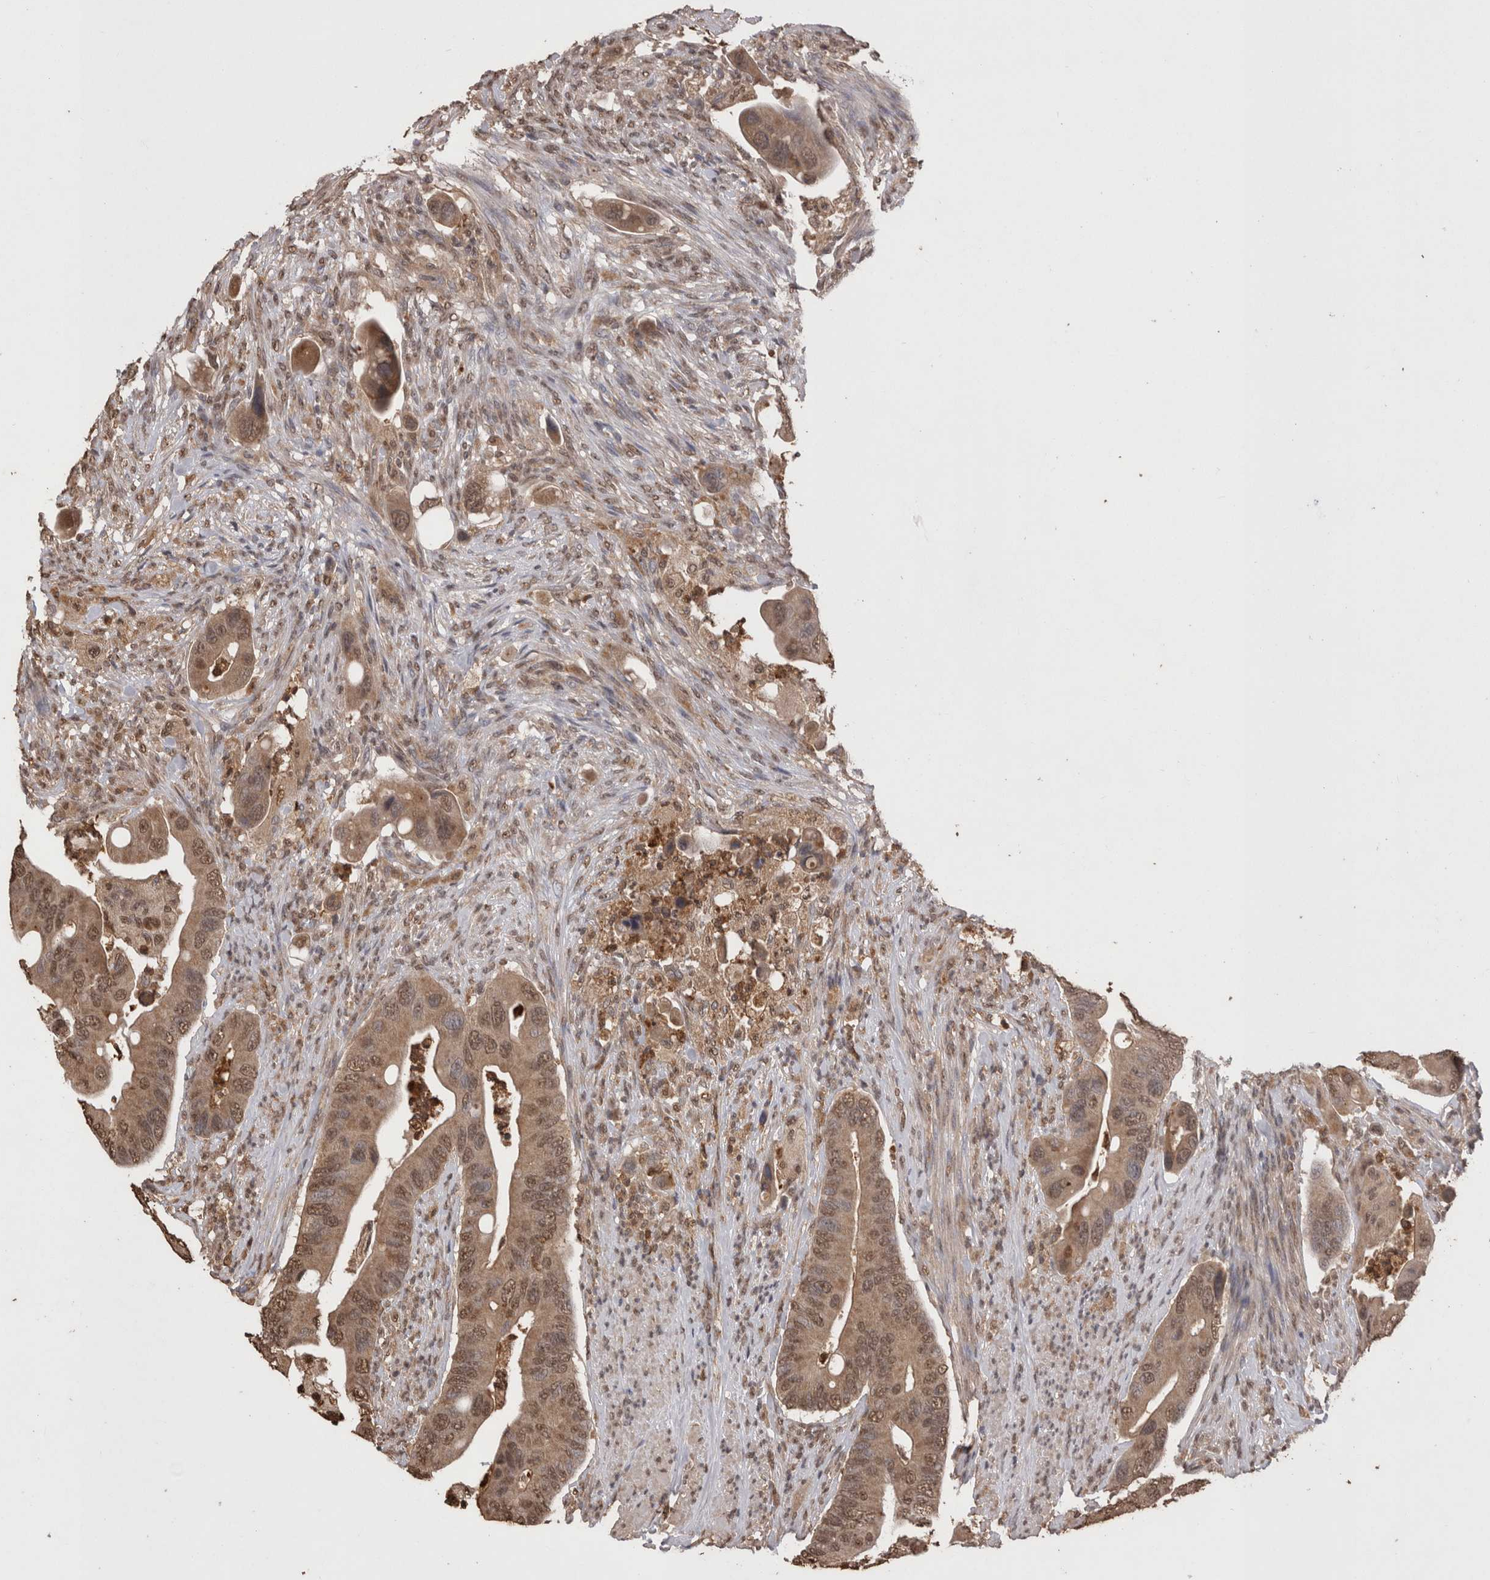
{"staining": {"intensity": "moderate", "quantity": ">75%", "location": "cytoplasmic/membranous,nuclear"}, "tissue": "colorectal cancer", "cell_type": "Tumor cells", "image_type": "cancer", "snomed": [{"axis": "morphology", "description": "Adenocarcinoma, NOS"}, {"axis": "topography", "description": "Rectum"}], "caption": "Moderate cytoplasmic/membranous and nuclear expression is present in approximately >75% of tumor cells in colorectal cancer.", "gene": "GRK5", "patient": {"sex": "female", "age": 57}}